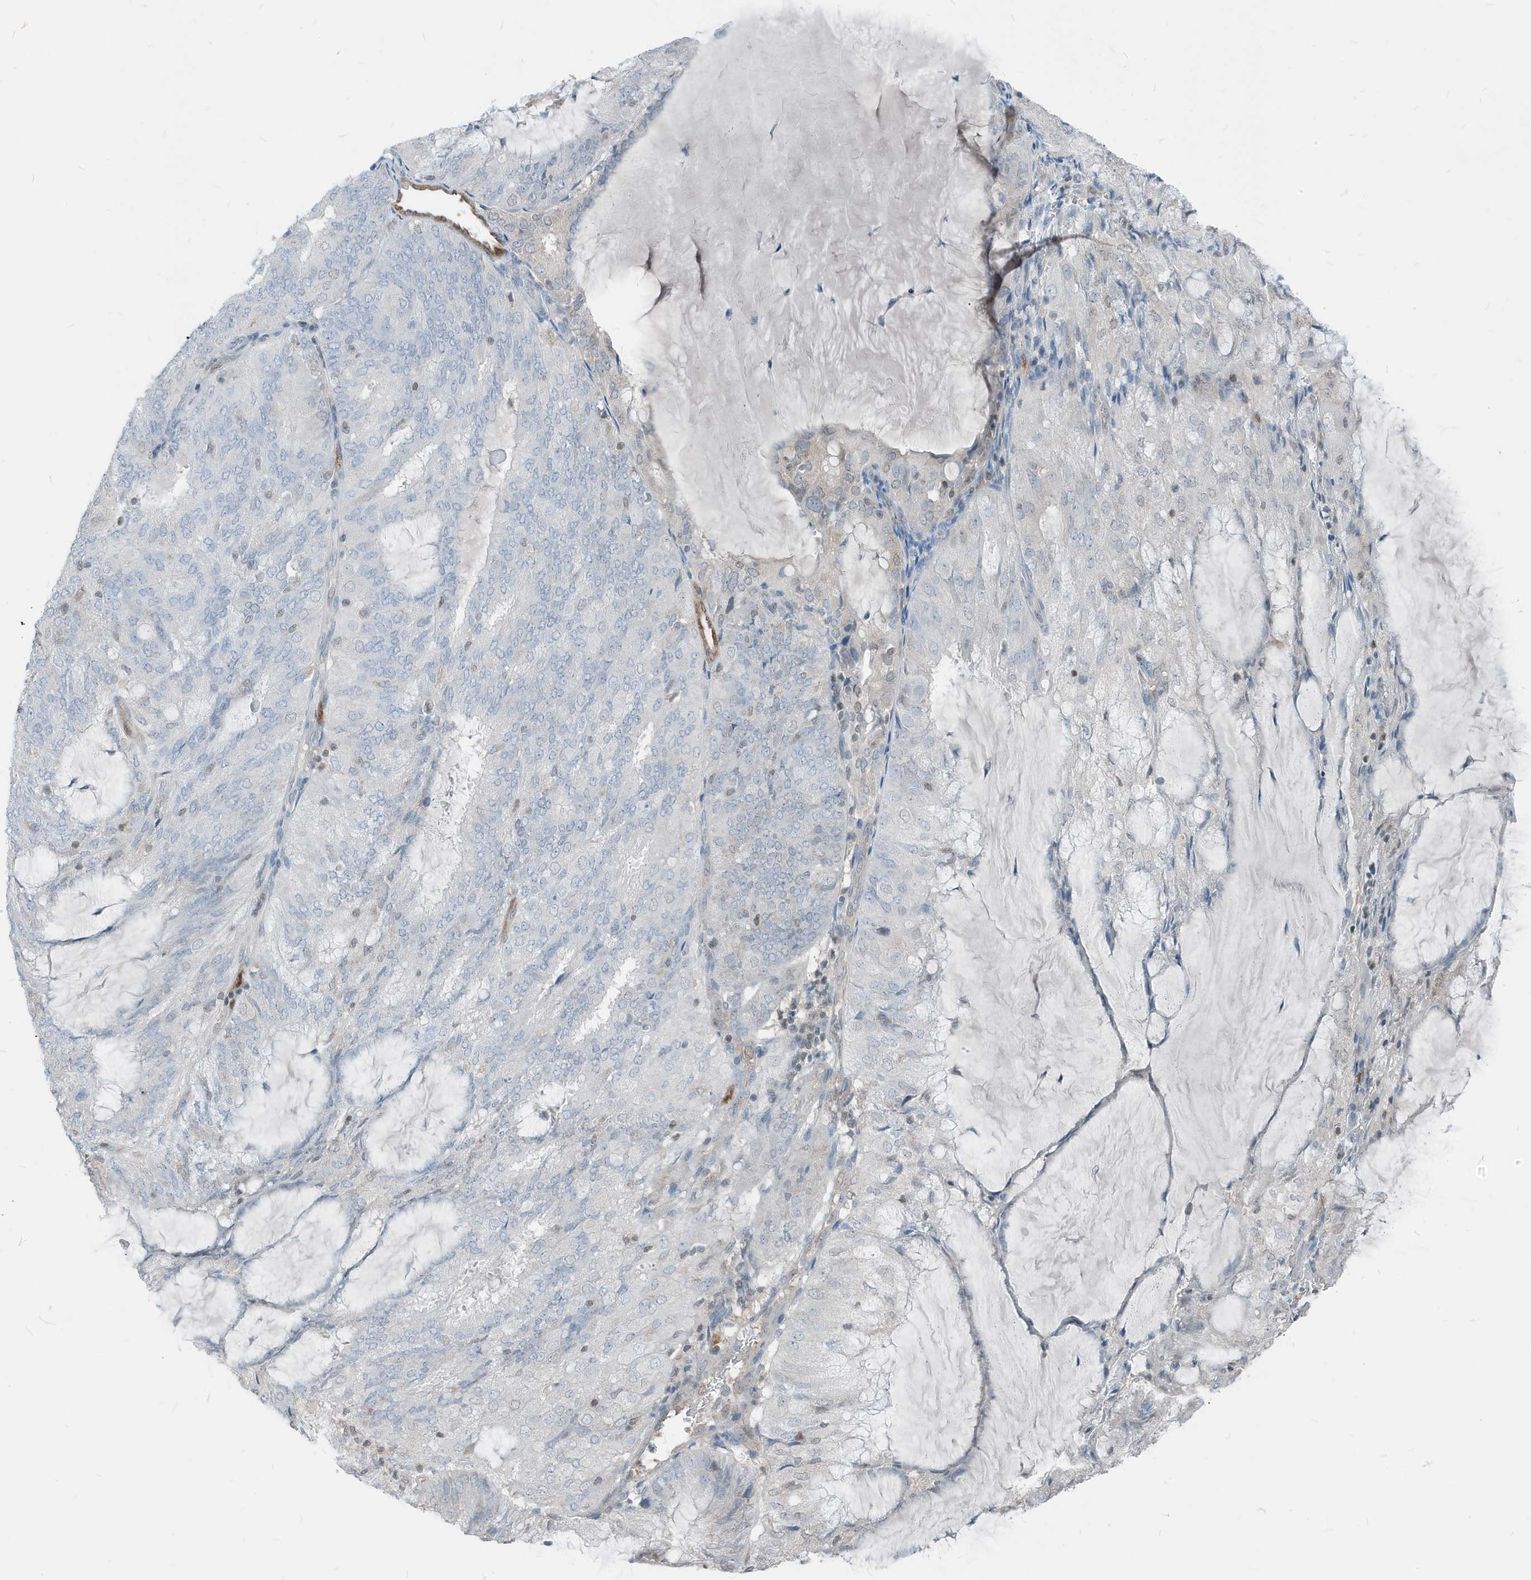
{"staining": {"intensity": "negative", "quantity": "none", "location": "none"}, "tissue": "endometrial cancer", "cell_type": "Tumor cells", "image_type": "cancer", "snomed": [{"axis": "morphology", "description": "Adenocarcinoma, NOS"}, {"axis": "topography", "description": "Endometrium"}], "caption": "Image shows no protein staining in tumor cells of endometrial adenocarcinoma tissue.", "gene": "NCOA7", "patient": {"sex": "female", "age": 81}}